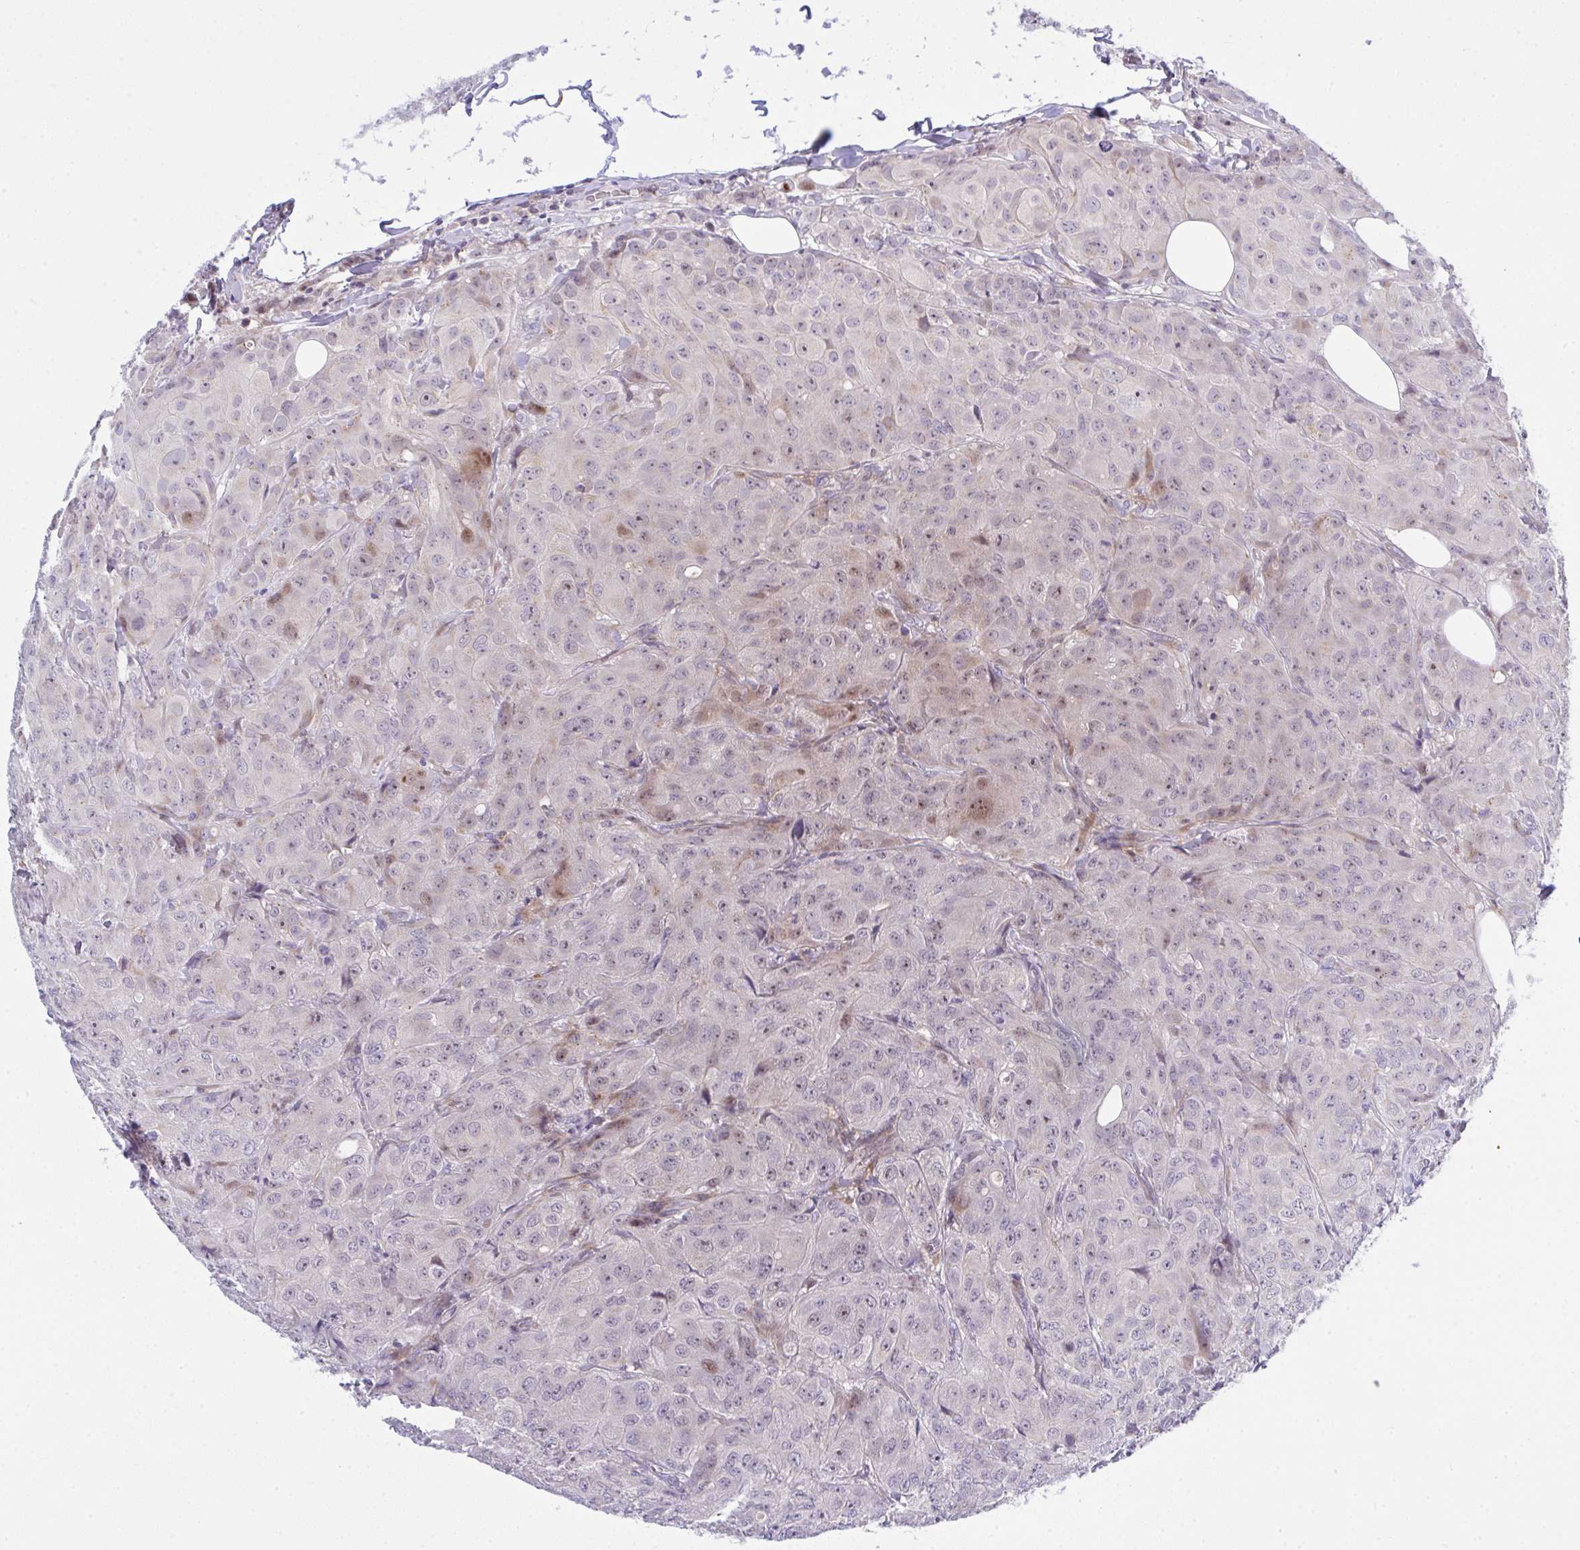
{"staining": {"intensity": "weak", "quantity": "<25%", "location": "nuclear"}, "tissue": "breast cancer", "cell_type": "Tumor cells", "image_type": "cancer", "snomed": [{"axis": "morphology", "description": "Duct carcinoma"}, {"axis": "topography", "description": "Breast"}], "caption": "Immunohistochemistry (IHC) of human breast invasive ductal carcinoma demonstrates no staining in tumor cells. (DAB immunohistochemistry (IHC), high magnification).", "gene": "ZNF554", "patient": {"sex": "female", "age": 43}}